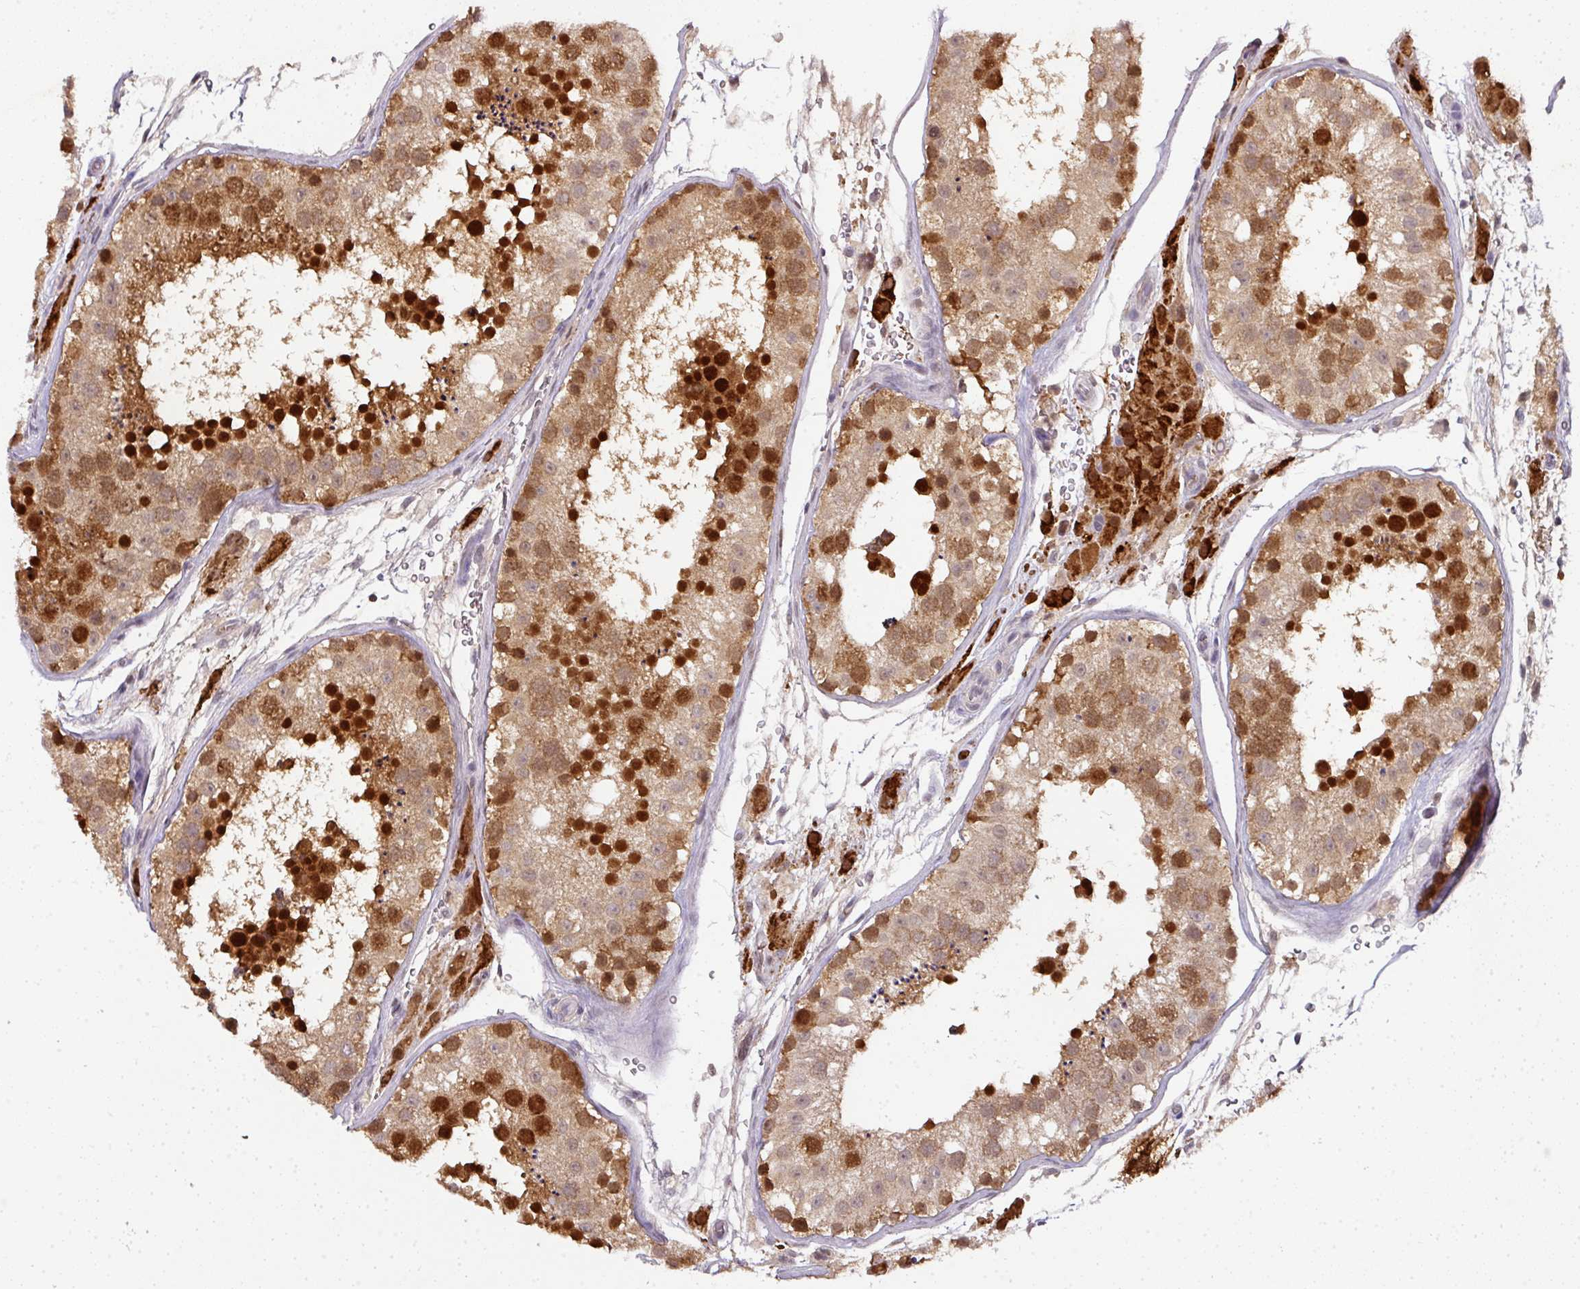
{"staining": {"intensity": "strong", "quantity": ">75%", "location": "cytoplasmic/membranous,nuclear"}, "tissue": "testis", "cell_type": "Cells in seminiferous ducts", "image_type": "normal", "snomed": [{"axis": "morphology", "description": "Normal tissue, NOS"}, {"axis": "topography", "description": "Testis"}], "caption": "Immunohistochemistry (IHC) (DAB) staining of unremarkable human testis shows strong cytoplasmic/membranous,nuclear protein expression in about >75% of cells in seminiferous ducts.", "gene": "RANBP9", "patient": {"sex": "male", "age": 26}}